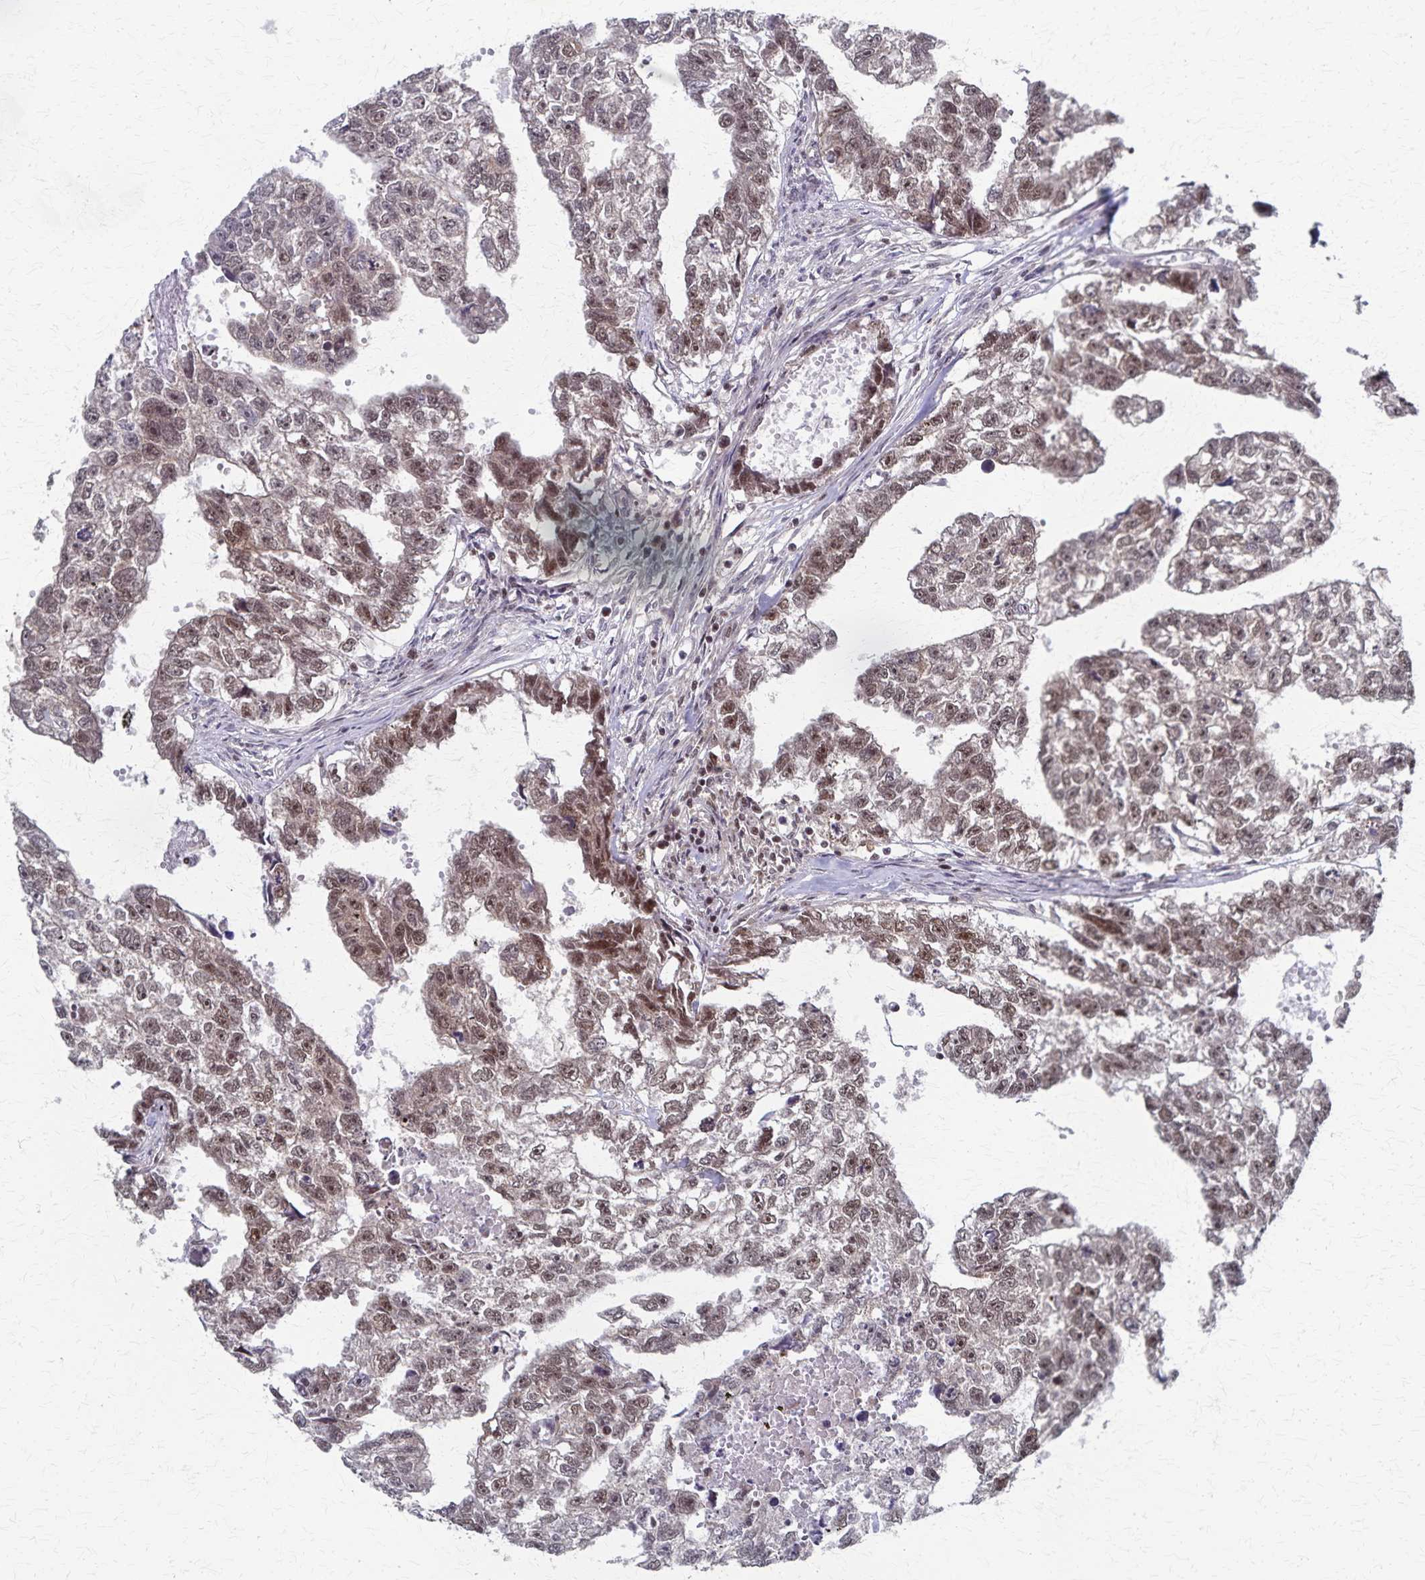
{"staining": {"intensity": "moderate", "quantity": "25%-75%", "location": "nuclear"}, "tissue": "testis cancer", "cell_type": "Tumor cells", "image_type": "cancer", "snomed": [{"axis": "morphology", "description": "Carcinoma, Embryonal, NOS"}, {"axis": "morphology", "description": "Teratoma, malignant, NOS"}, {"axis": "topography", "description": "Testis"}], "caption": "A brown stain highlights moderate nuclear staining of a protein in human teratoma (malignant) (testis) tumor cells.", "gene": "GTF2B", "patient": {"sex": "male", "age": 44}}